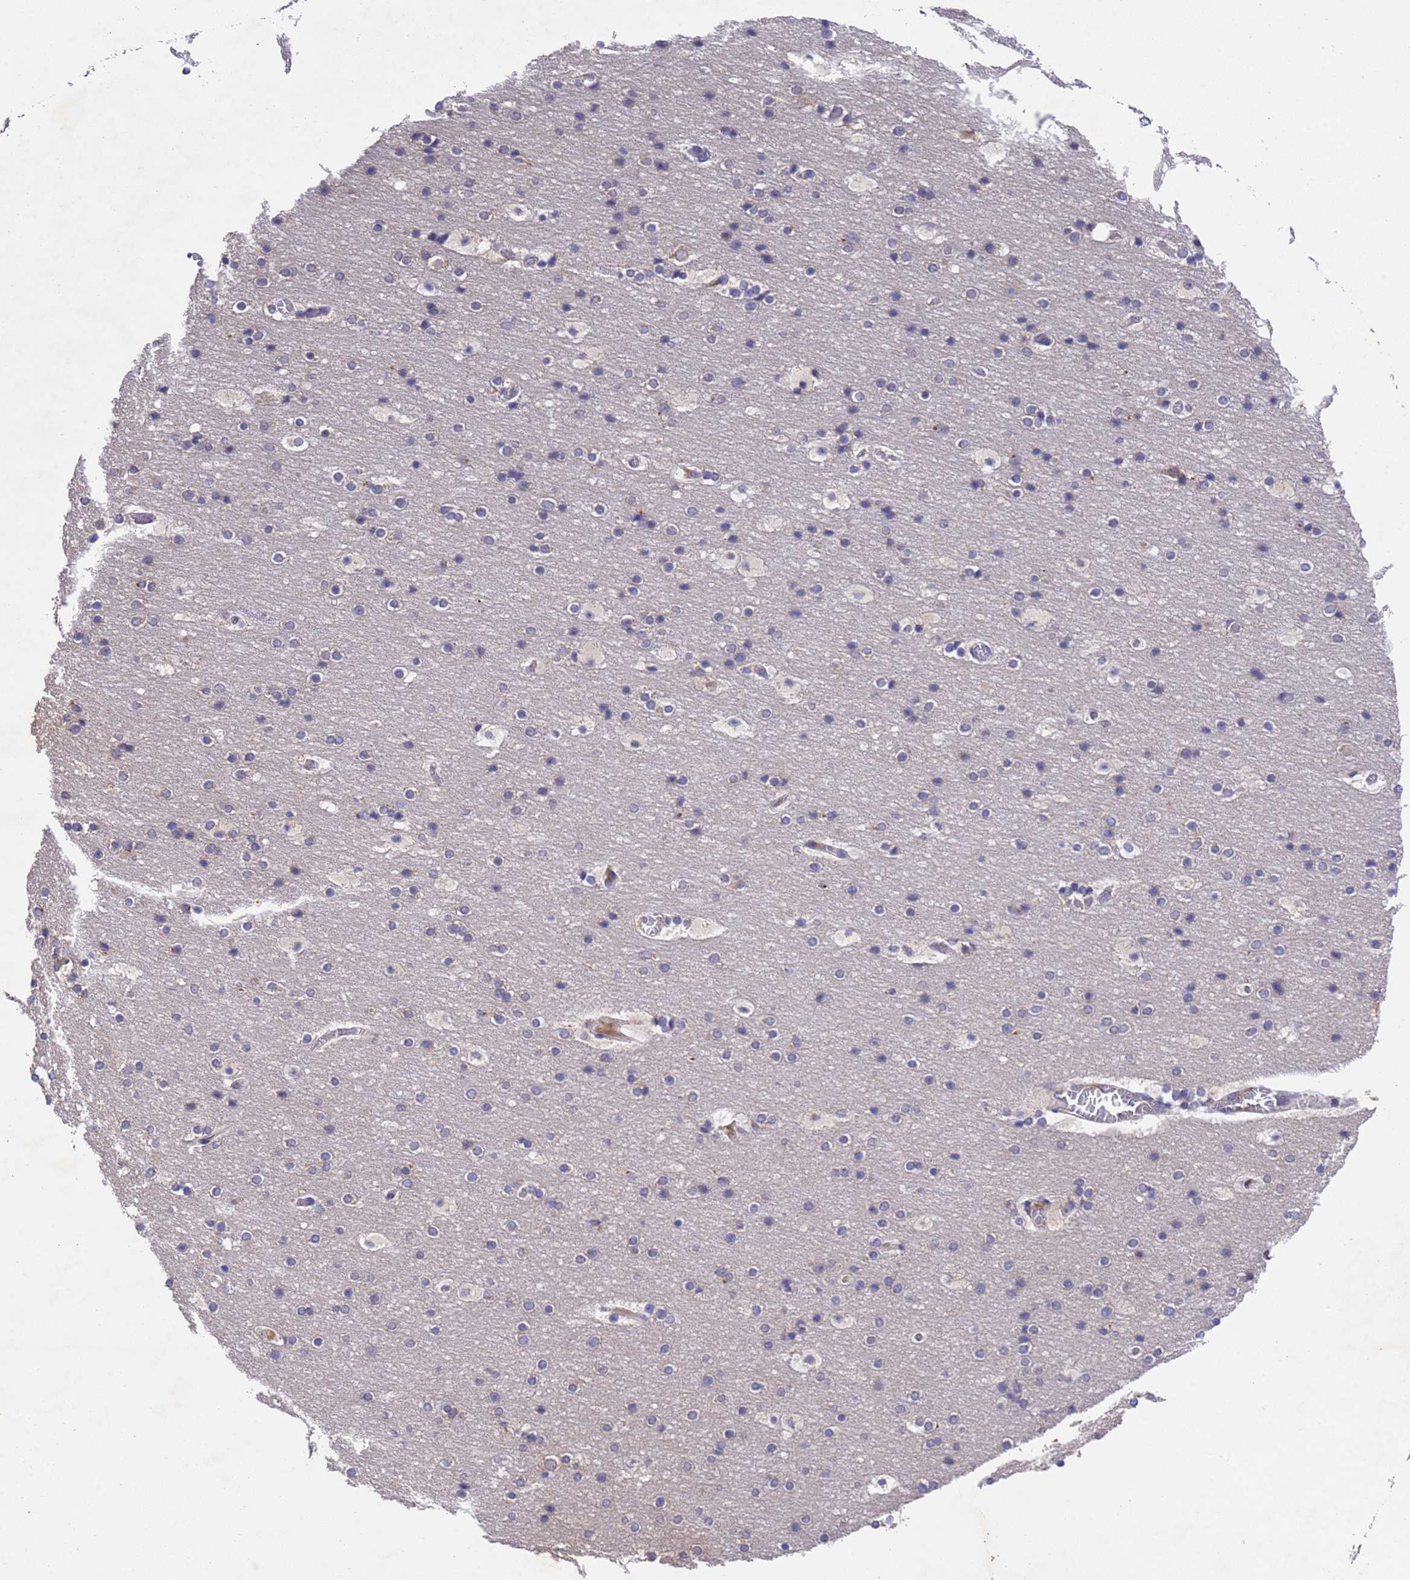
{"staining": {"intensity": "negative", "quantity": "none", "location": "none"}, "tissue": "cerebral cortex", "cell_type": "Endothelial cells", "image_type": "normal", "snomed": [{"axis": "morphology", "description": "Normal tissue, NOS"}, {"axis": "topography", "description": "Cerebral cortex"}], "caption": "Micrograph shows no protein expression in endothelial cells of normal cerebral cortex.", "gene": "DCAF12L1", "patient": {"sex": "male", "age": 57}}